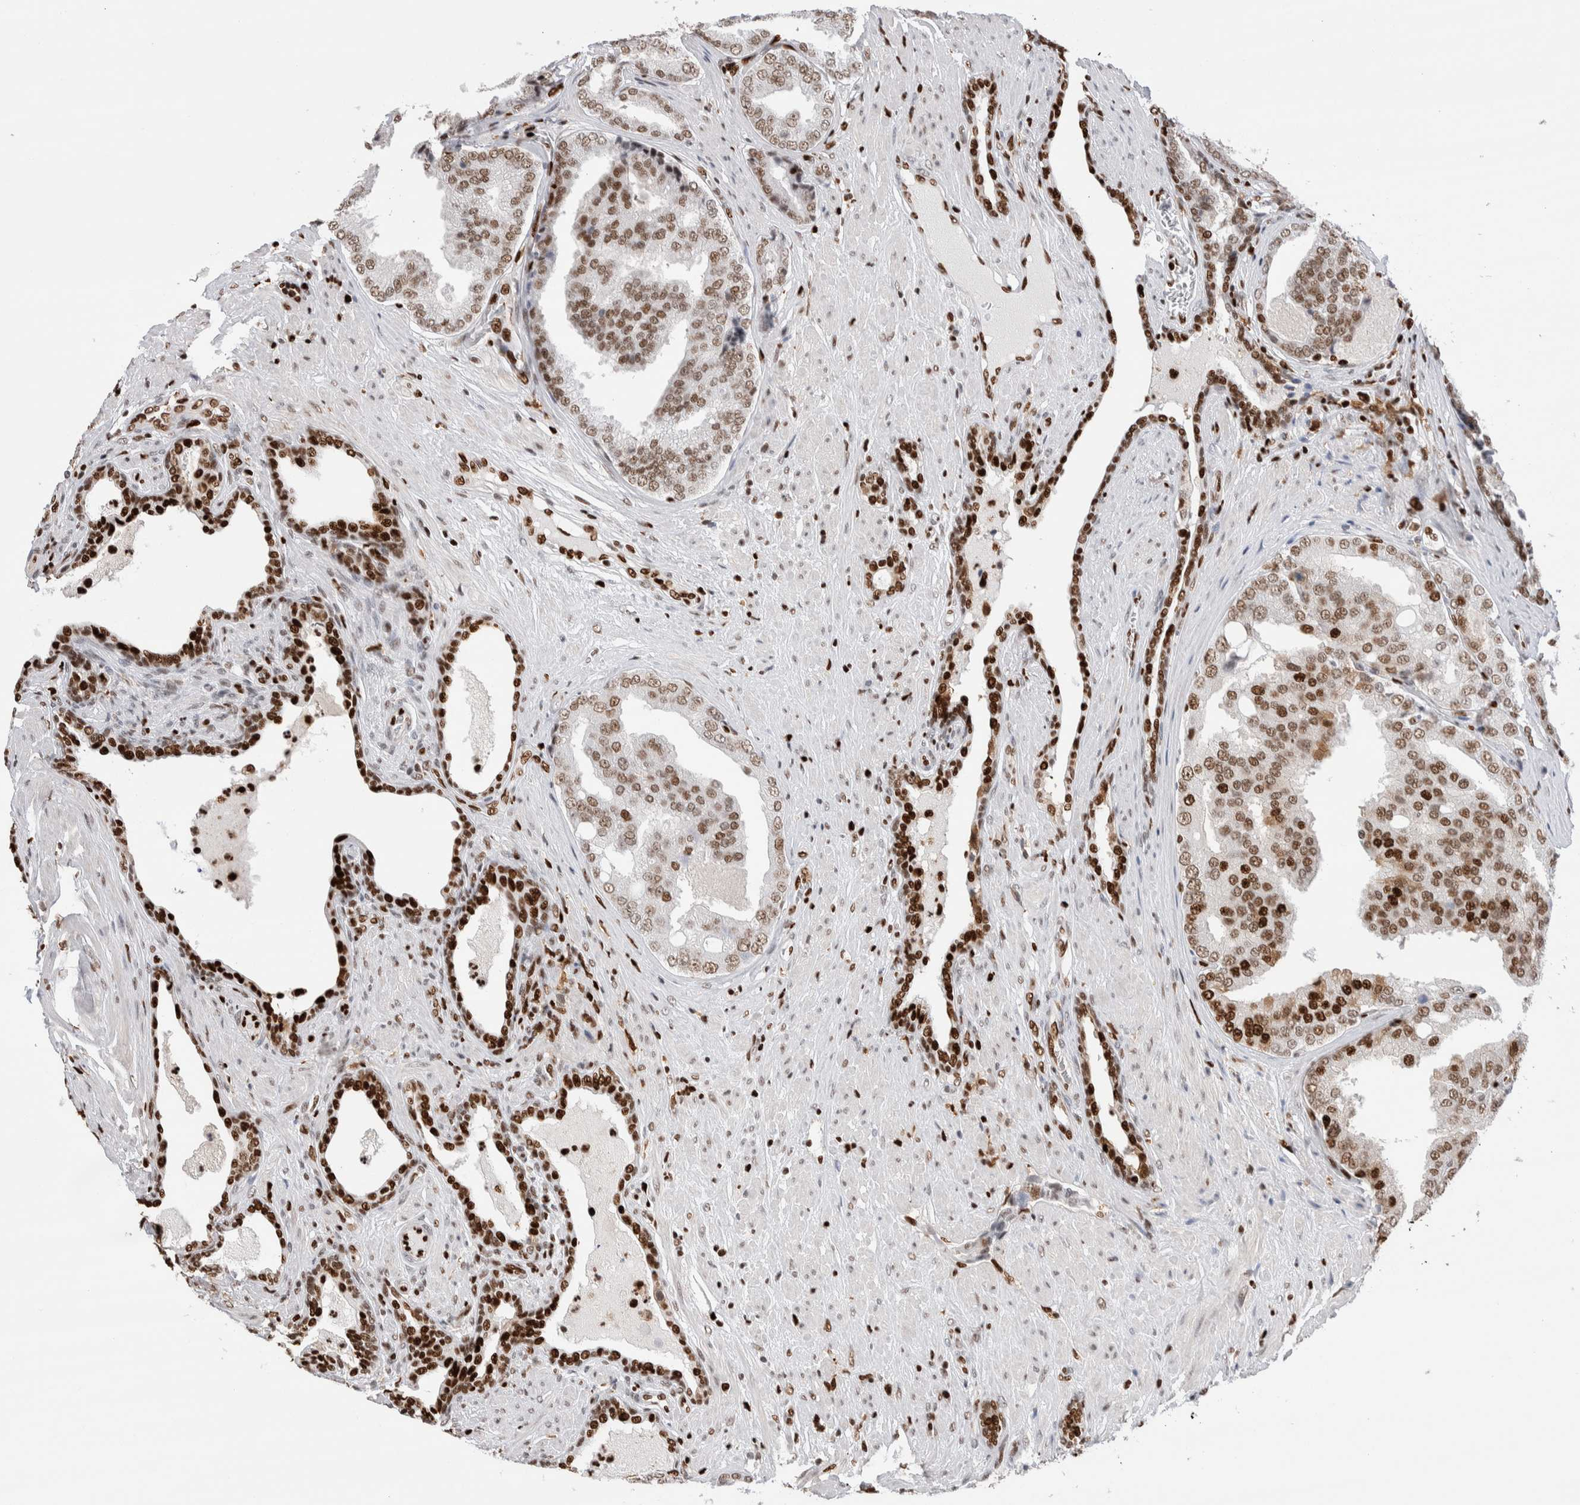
{"staining": {"intensity": "moderate", "quantity": ">75%", "location": "nuclear"}, "tissue": "prostate cancer", "cell_type": "Tumor cells", "image_type": "cancer", "snomed": [{"axis": "morphology", "description": "Adenocarcinoma, High grade"}, {"axis": "topography", "description": "Prostate"}], "caption": "Immunohistochemical staining of human prostate cancer shows medium levels of moderate nuclear protein expression in about >75% of tumor cells.", "gene": "RNASEK-C17orf49", "patient": {"sex": "male", "age": 50}}